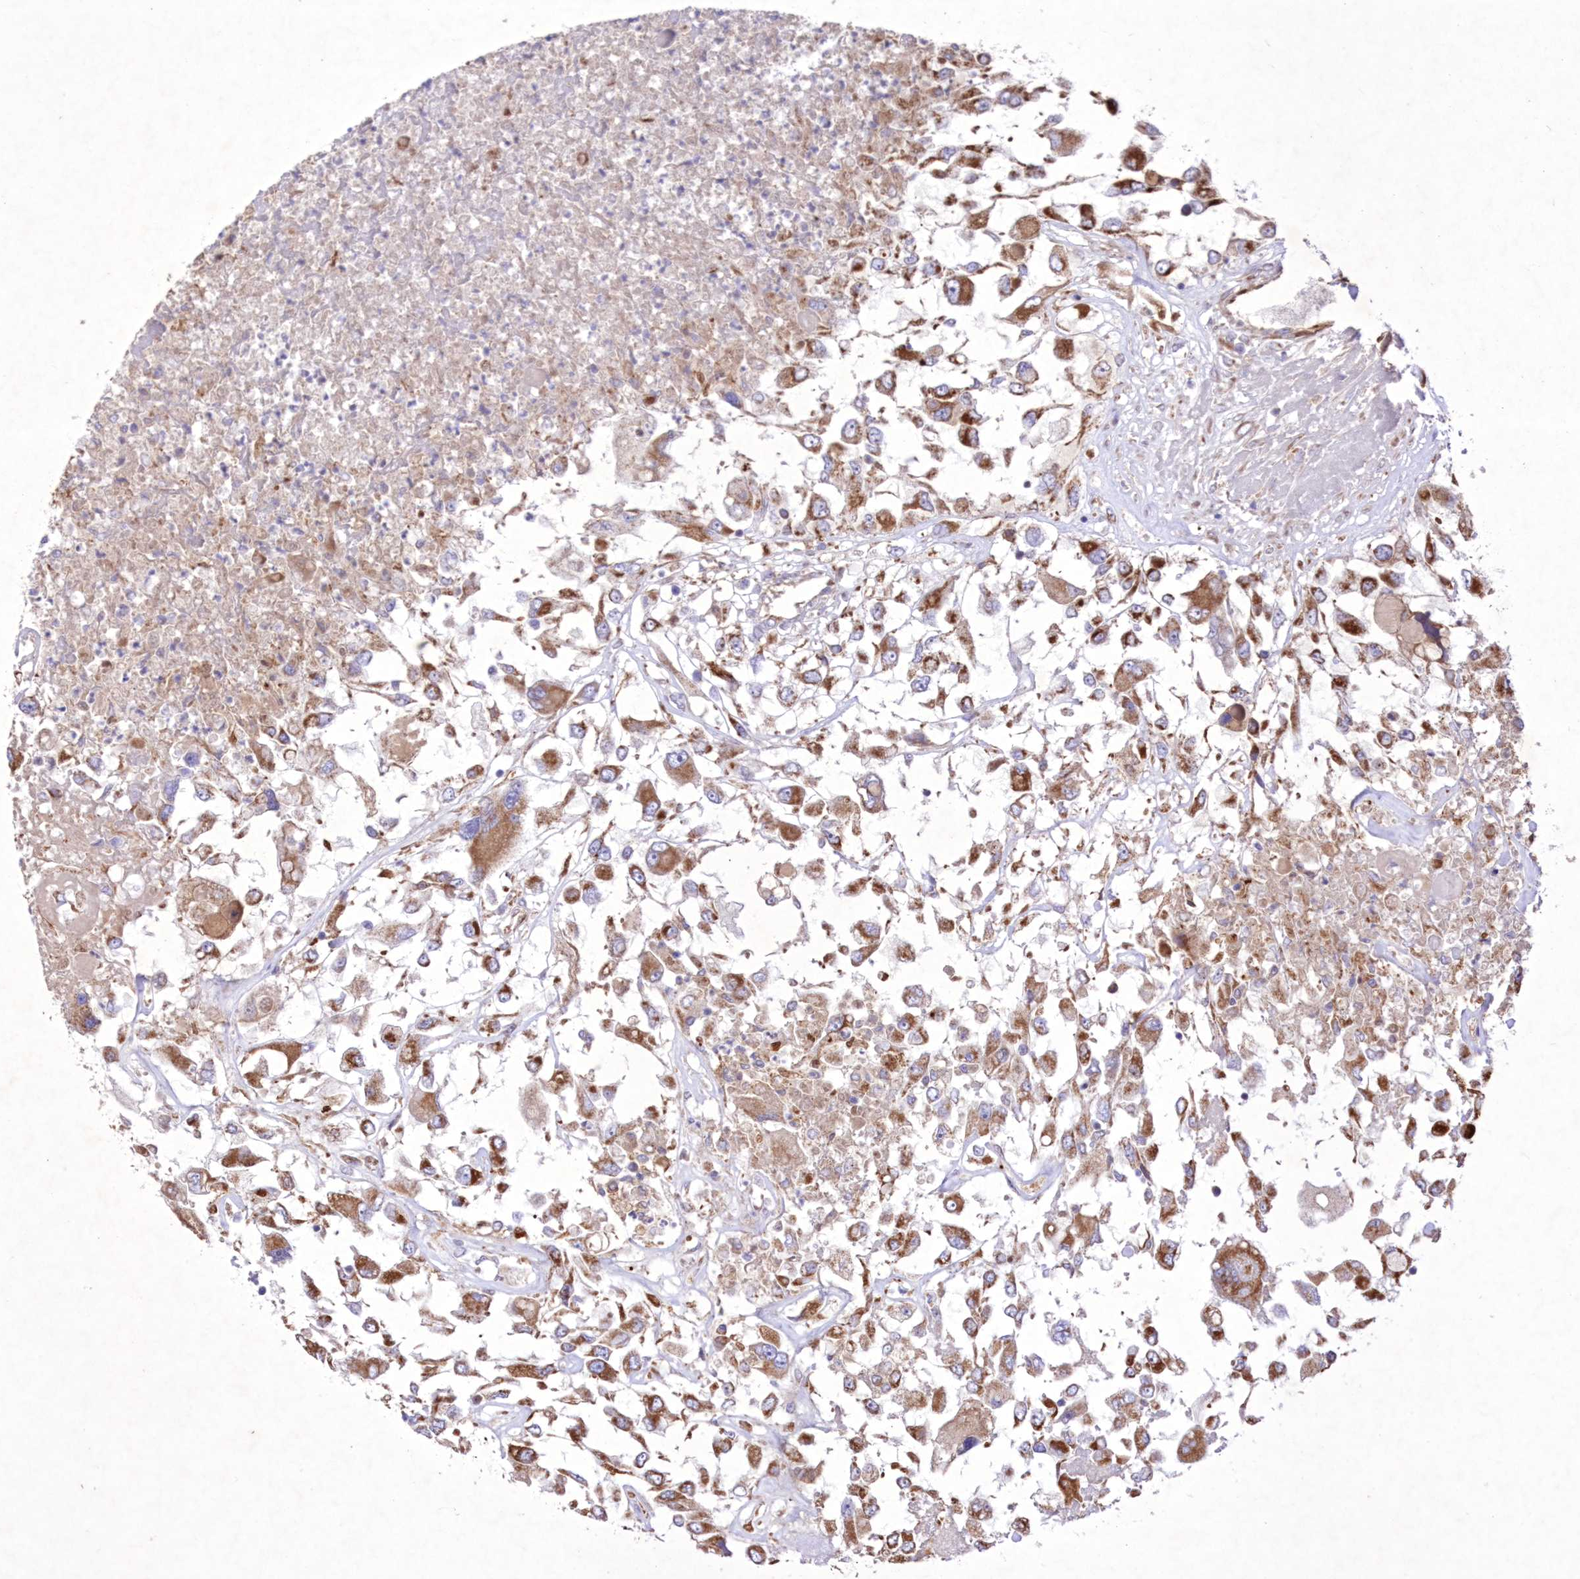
{"staining": {"intensity": "moderate", "quantity": ">75%", "location": "cytoplasmic/membranous"}, "tissue": "renal cancer", "cell_type": "Tumor cells", "image_type": "cancer", "snomed": [{"axis": "morphology", "description": "Adenocarcinoma, NOS"}, {"axis": "topography", "description": "Kidney"}], "caption": "This histopathology image reveals renal adenocarcinoma stained with immunohistochemistry (IHC) to label a protein in brown. The cytoplasmic/membranous of tumor cells show moderate positivity for the protein. Nuclei are counter-stained blue.", "gene": "FCHO2", "patient": {"sex": "female", "age": 52}}